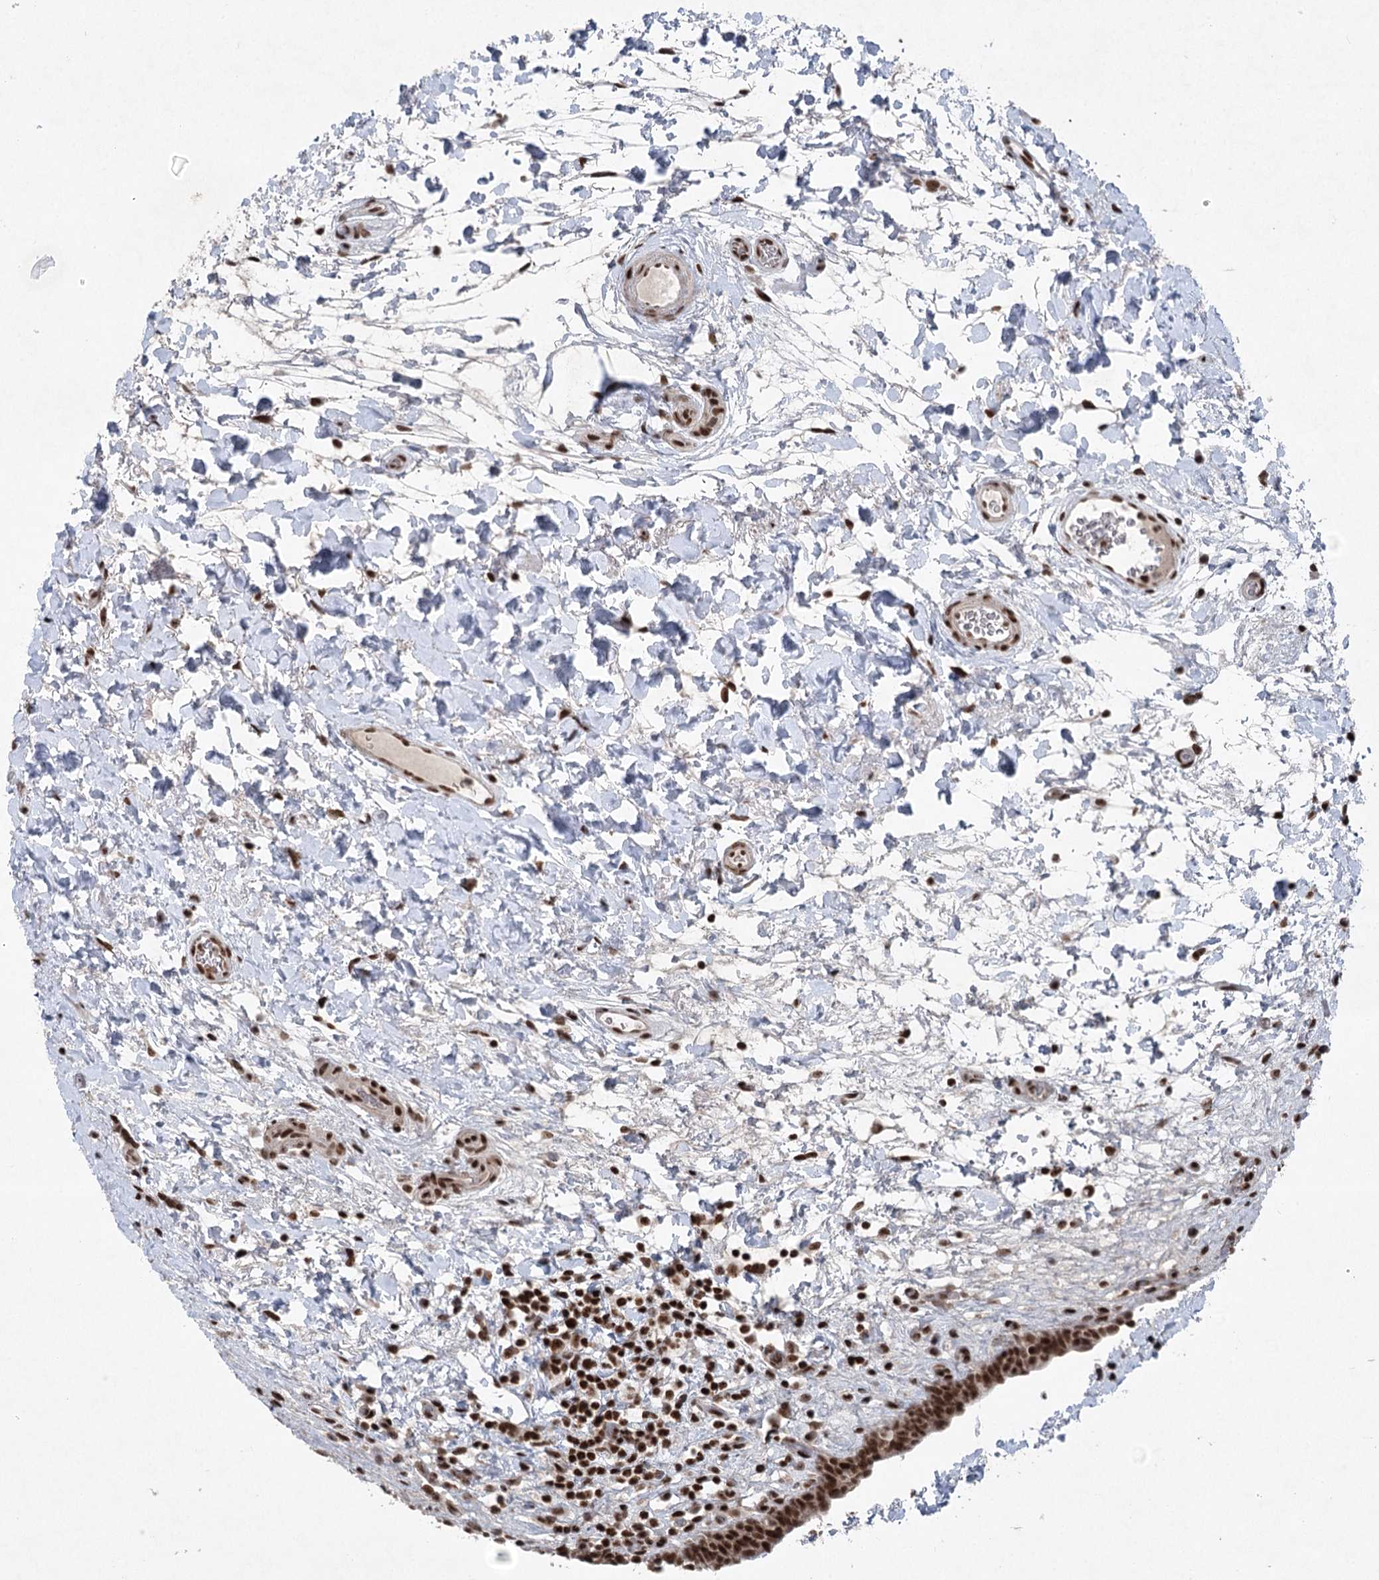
{"staining": {"intensity": "strong", "quantity": ">75%", "location": "nuclear"}, "tissue": "urinary bladder", "cell_type": "Urothelial cells", "image_type": "normal", "snomed": [{"axis": "morphology", "description": "Normal tissue, NOS"}, {"axis": "topography", "description": "Urinary bladder"}], "caption": "Normal urinary bladder exhibits strong nuclear staining in about >75% of urothelial cells (DAB (3,3'-diaminobenzidine) = brown stain, brightfield microscopy at high magnification)..", "gene": "CGGBP1", "patient": {"sex": "male", "age": 83}}